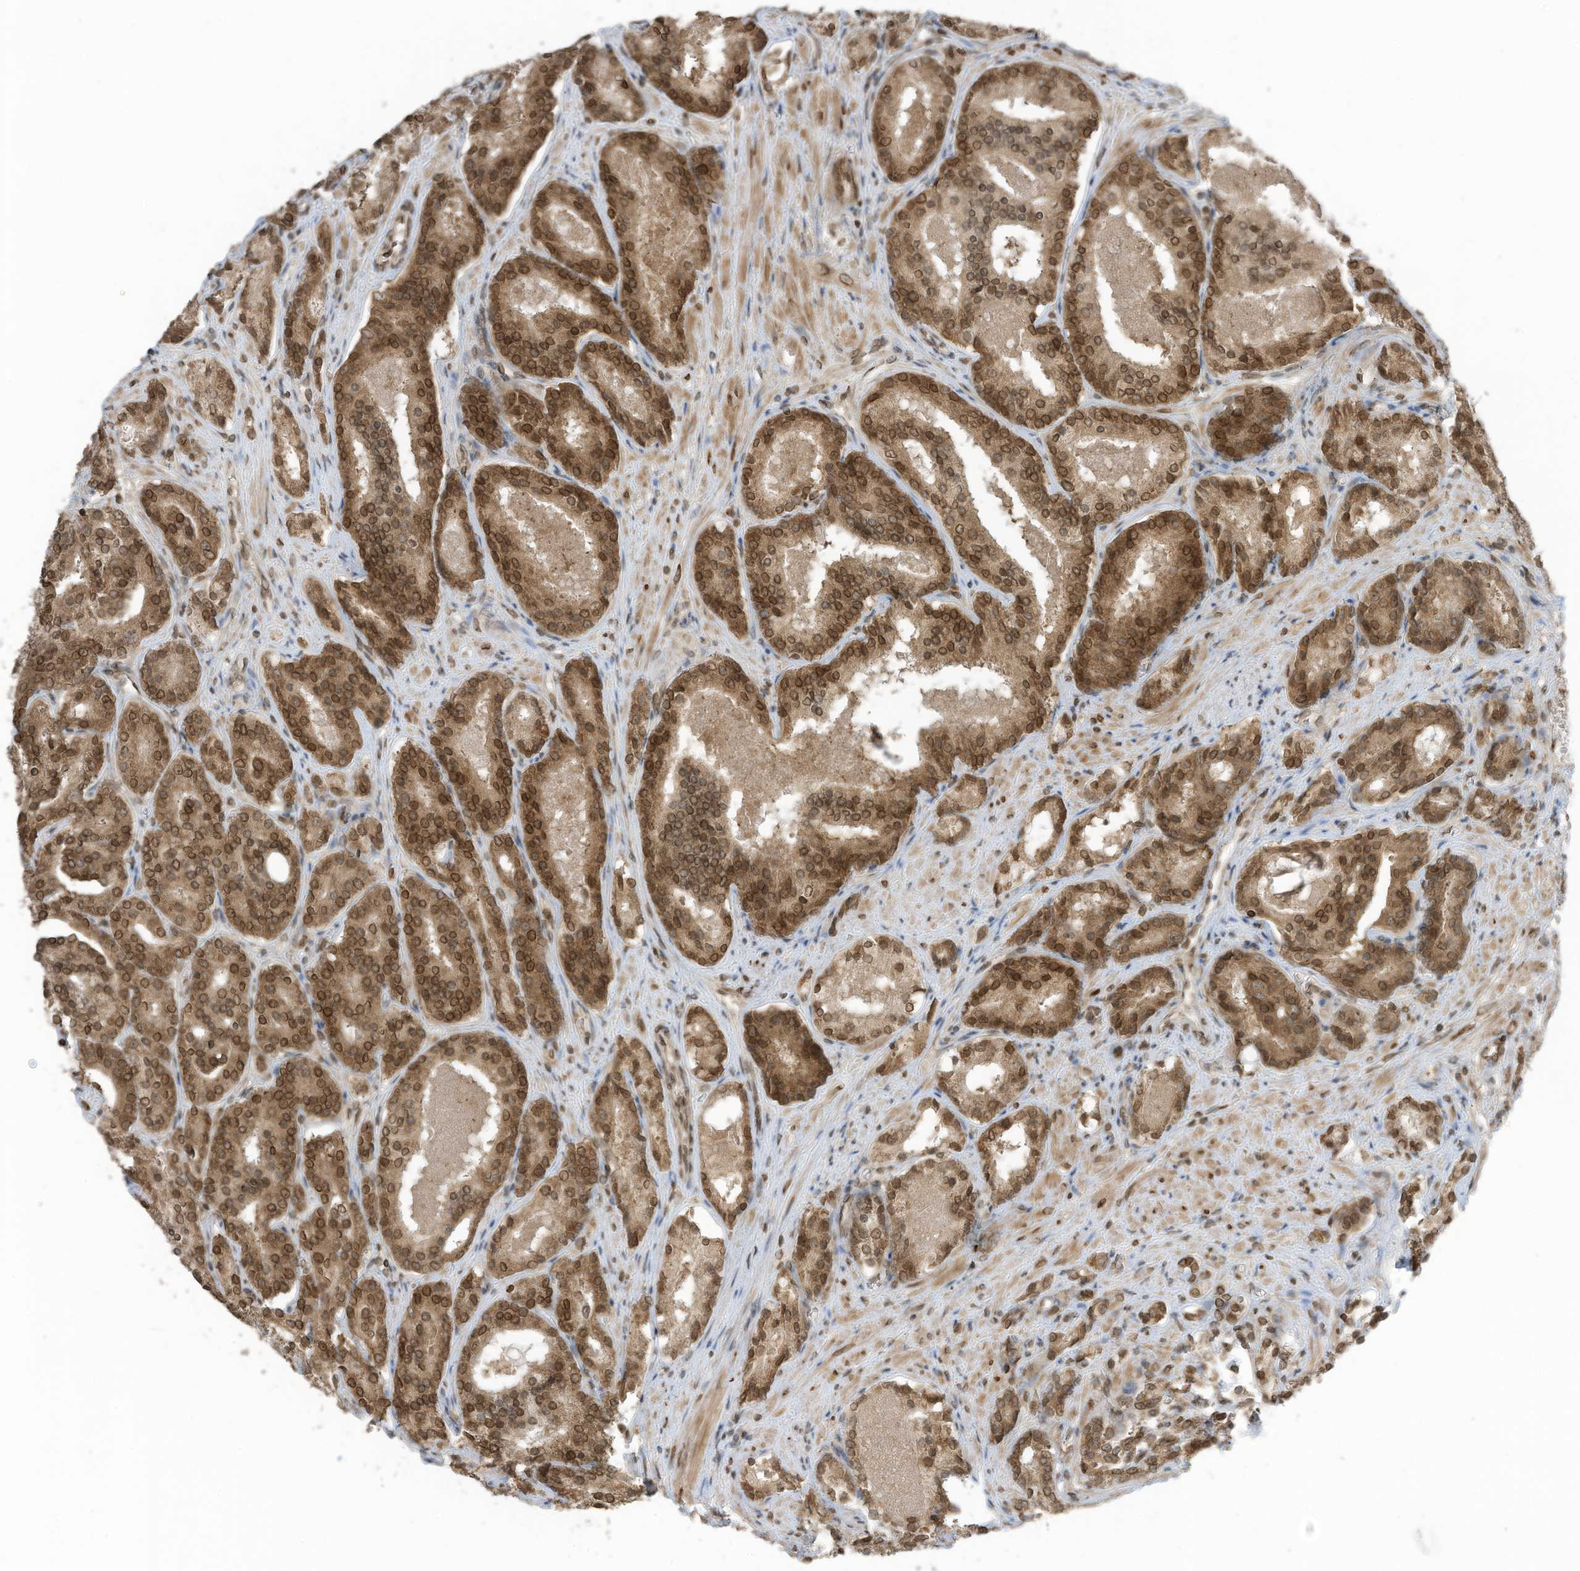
{"staining": {"intensity": "moderate", "quantity": ">75%", "location": "cytoplasmic/membranous,nuclear"}, "tissue": "prostate cancer", "cell_type": "Tumor cells", "image_type": "cancer", "snomed": [{"axis": "morphology", "description": "Adenocarcinoma, High grade"}, {"axis": "topography", "description": "Prostate"}], "caption": "Brown immunohistochemical staining in prostate cancer (high-grade adenocarcinoma) shows moderate cytoplasmic/membranous and nuclear expression in about >75% of tumor cells. The protein of interest is shown in brown color, while the nuclei are stained blue.", "gene": "RABL3", "patient": {"sex": "male", "age": 60}}